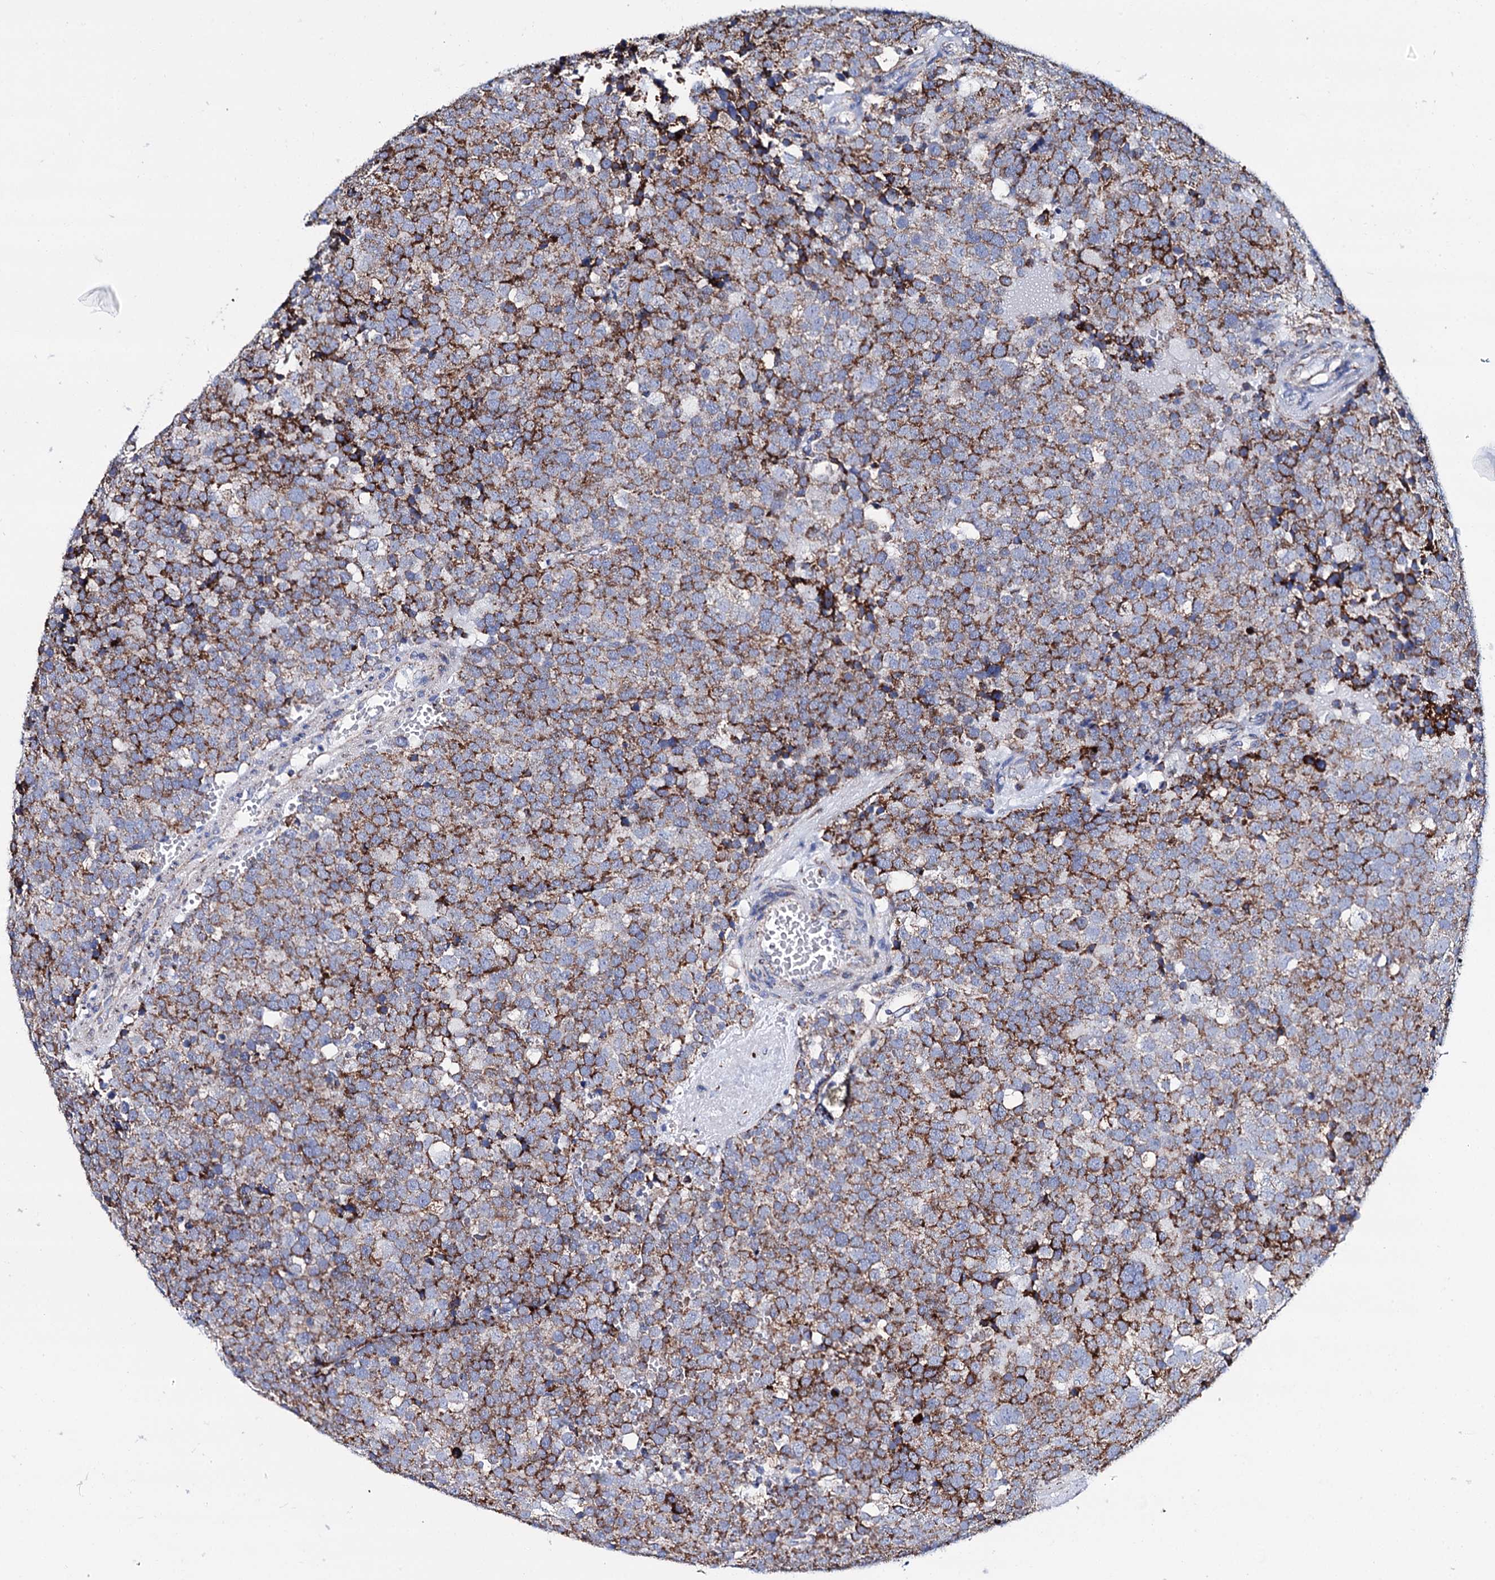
{"staining": {"intensity": "moderate", "quantity": ">75%", "location": "cytoplasmic/membranous"}, "tissue": "testis cancer", "cell_type": "Tumor cells", "image_type": "cancer", "snomed": [{"axis": "morphology", "description": "Seminoma, NOS"}, {"axis": "topography", "description": "Testis"}], "caption": "Testis seminoma was stained to show a protein in brown. There is medium levels of moderate cytoplasmic/membranous staining in about >75% of tumor cells.", "gene": "UBASH3B", "patient": {"sex": "male", "age": 71}}